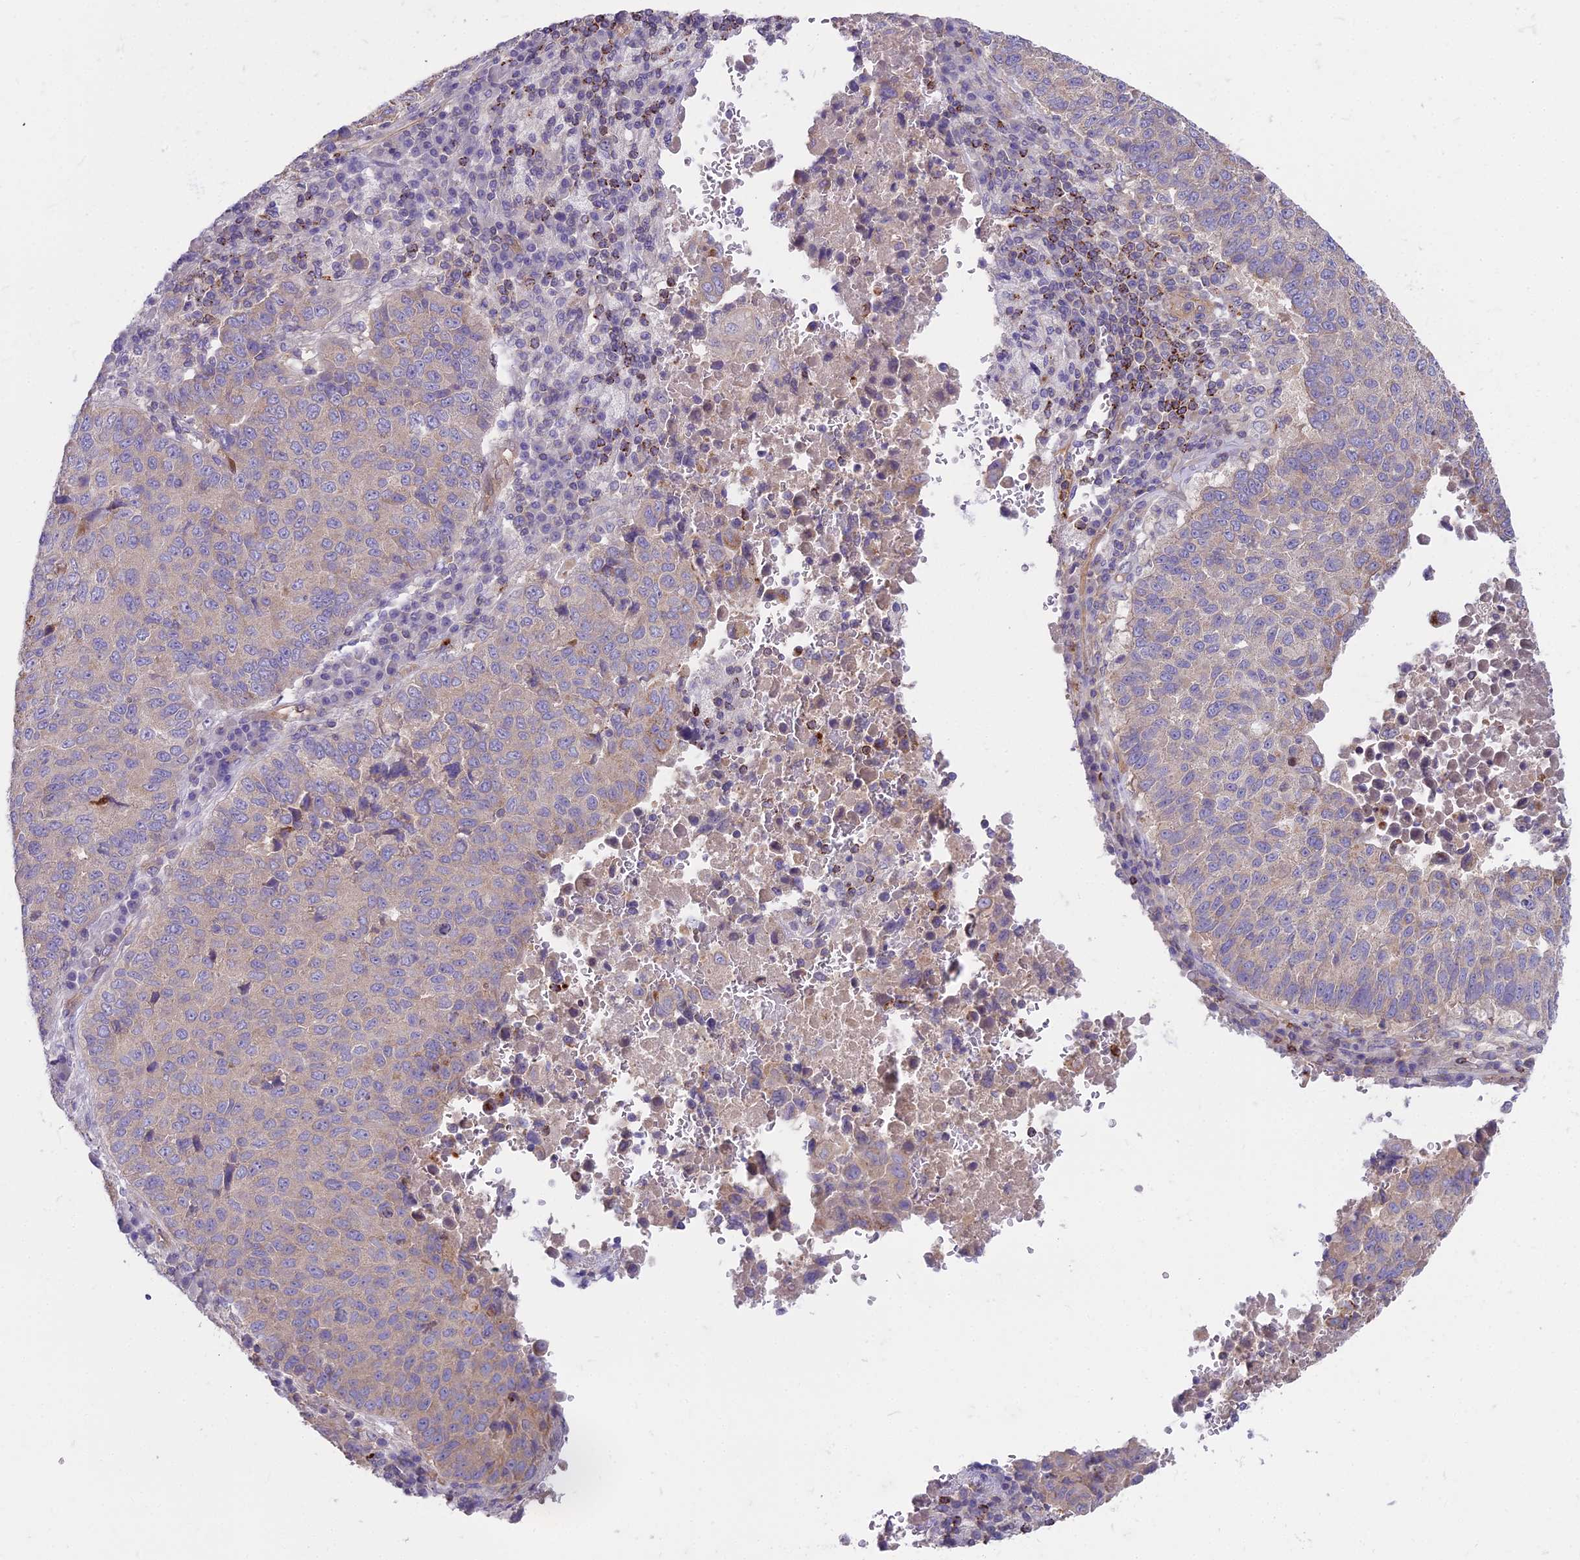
{"staining": {"intensity": "weak", "quantity": "25%-75%", "location": "cytoplasmic/membranous"}, "tissue": "lung cancer", "cell_type": "Tumor cells", "image_type": "cancer", "snomed": [{"axis": "morphology", "description": "Squamous cell carcinoma, NOS"}, {"axis": "topography", "description": "Lung"}], "caption": "Immunohistochemistry (IHC) micrograph of lung squamous cell carcinoma stained for a protein (brown), which shows low levels of weak cytoplasmic/membranous expression in approximately 25%-75% of tumor cells.", "gene": "HLA-DOA", "patient": {"sex": "male", "age": 73}}